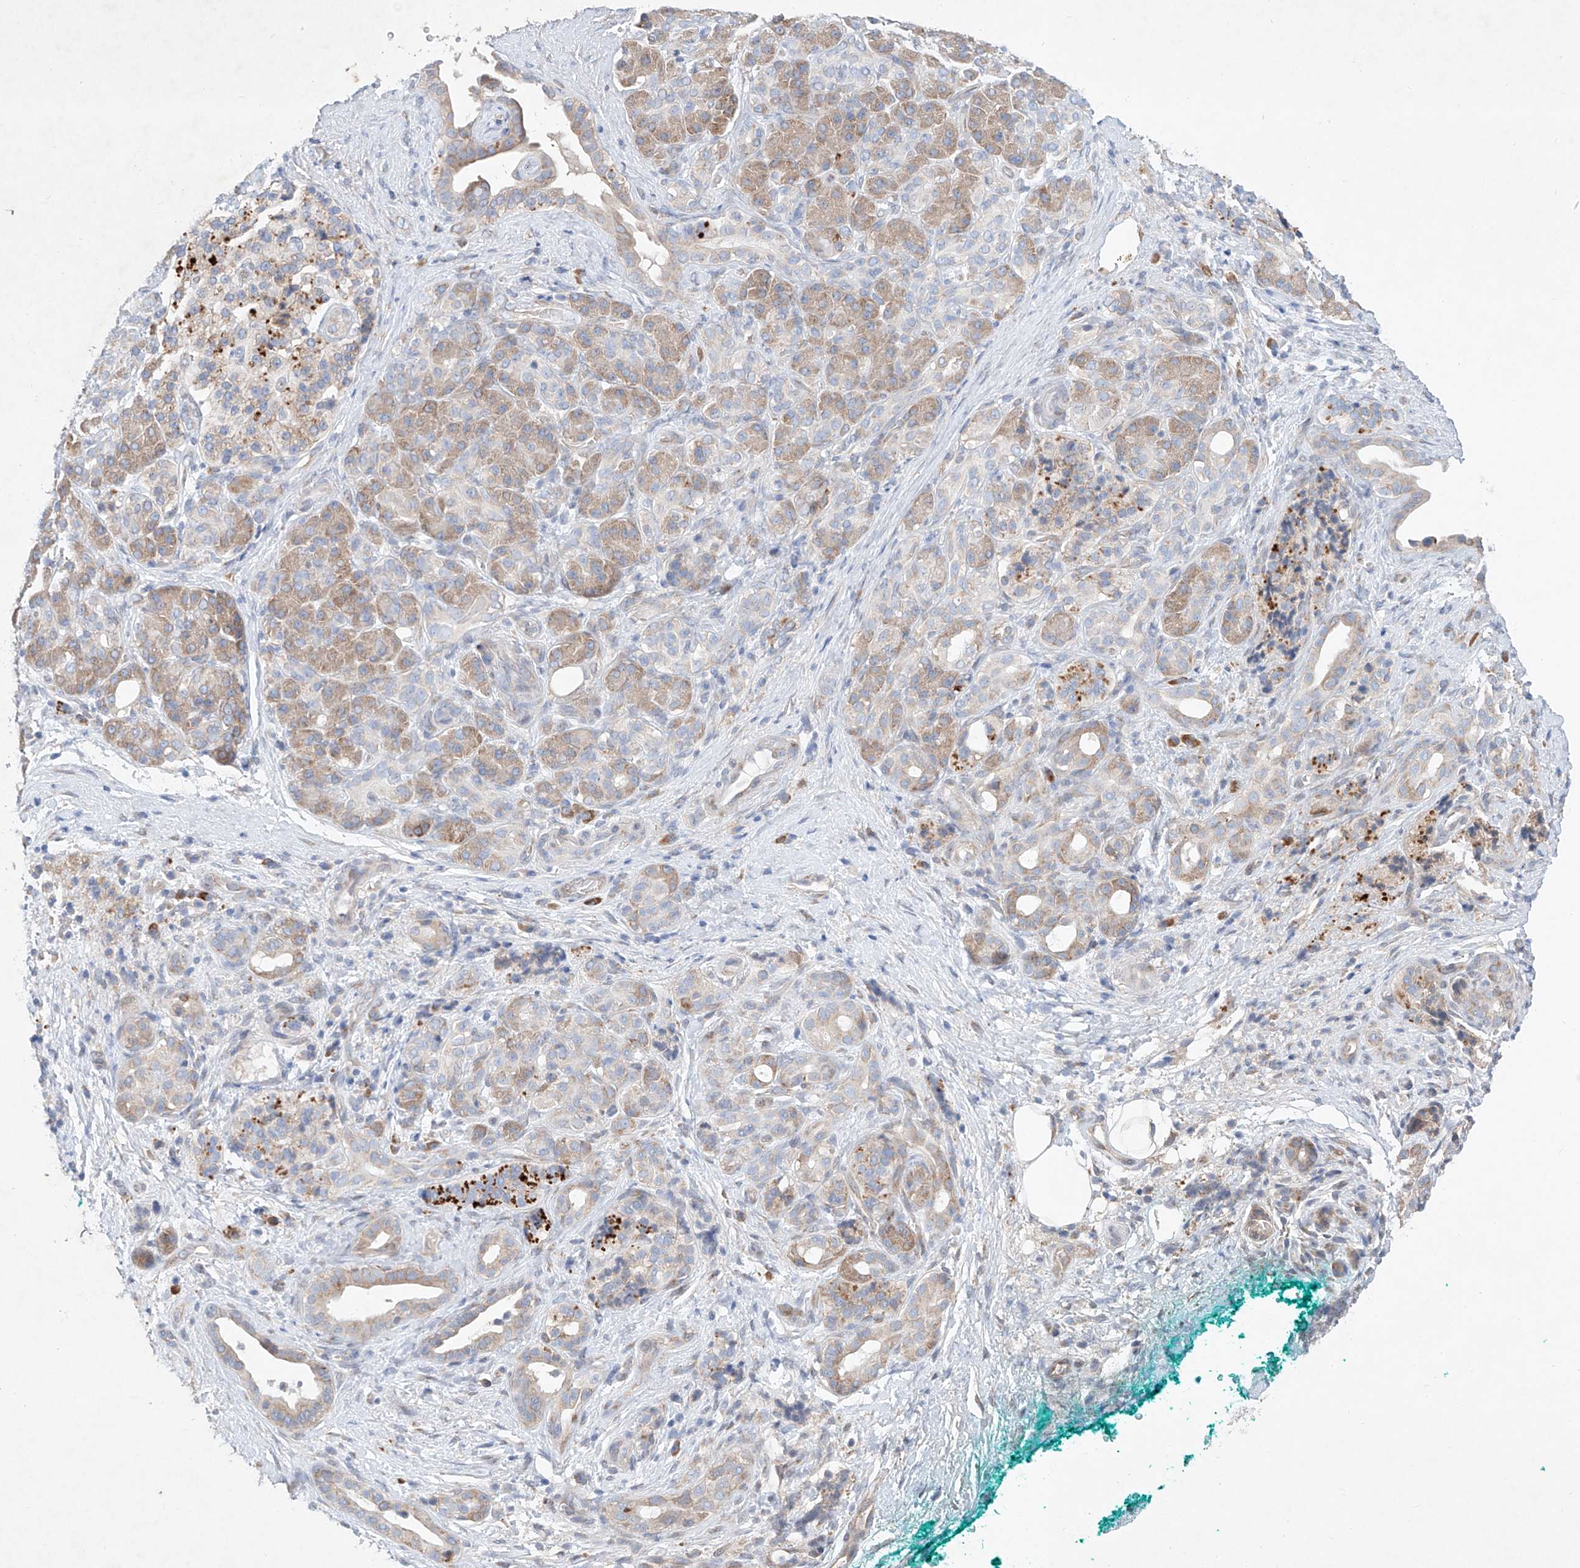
{"staining": {"intensity": "weak", "quantity": "25%-75%", "location": "cytoplasmic/membranous"}, "tissue": "pancreatic cancer", "cell_type": "Tumor cells", "image_type": "cancer", "snomed": [{"axis": "morphology", "description": "Adenocarcinoma, NOS"}, {"axis": "topography", "description": "Pancreas"}], "caption": "This is a histology image of immunohistochemistry staining of pancreatic cancer (adenocarcinoma), which shows weak expression in the cytoplasmic/membranous of tumor cells.", "gene": "FASTK", "patient": {"sex": "male", "age": 78}}